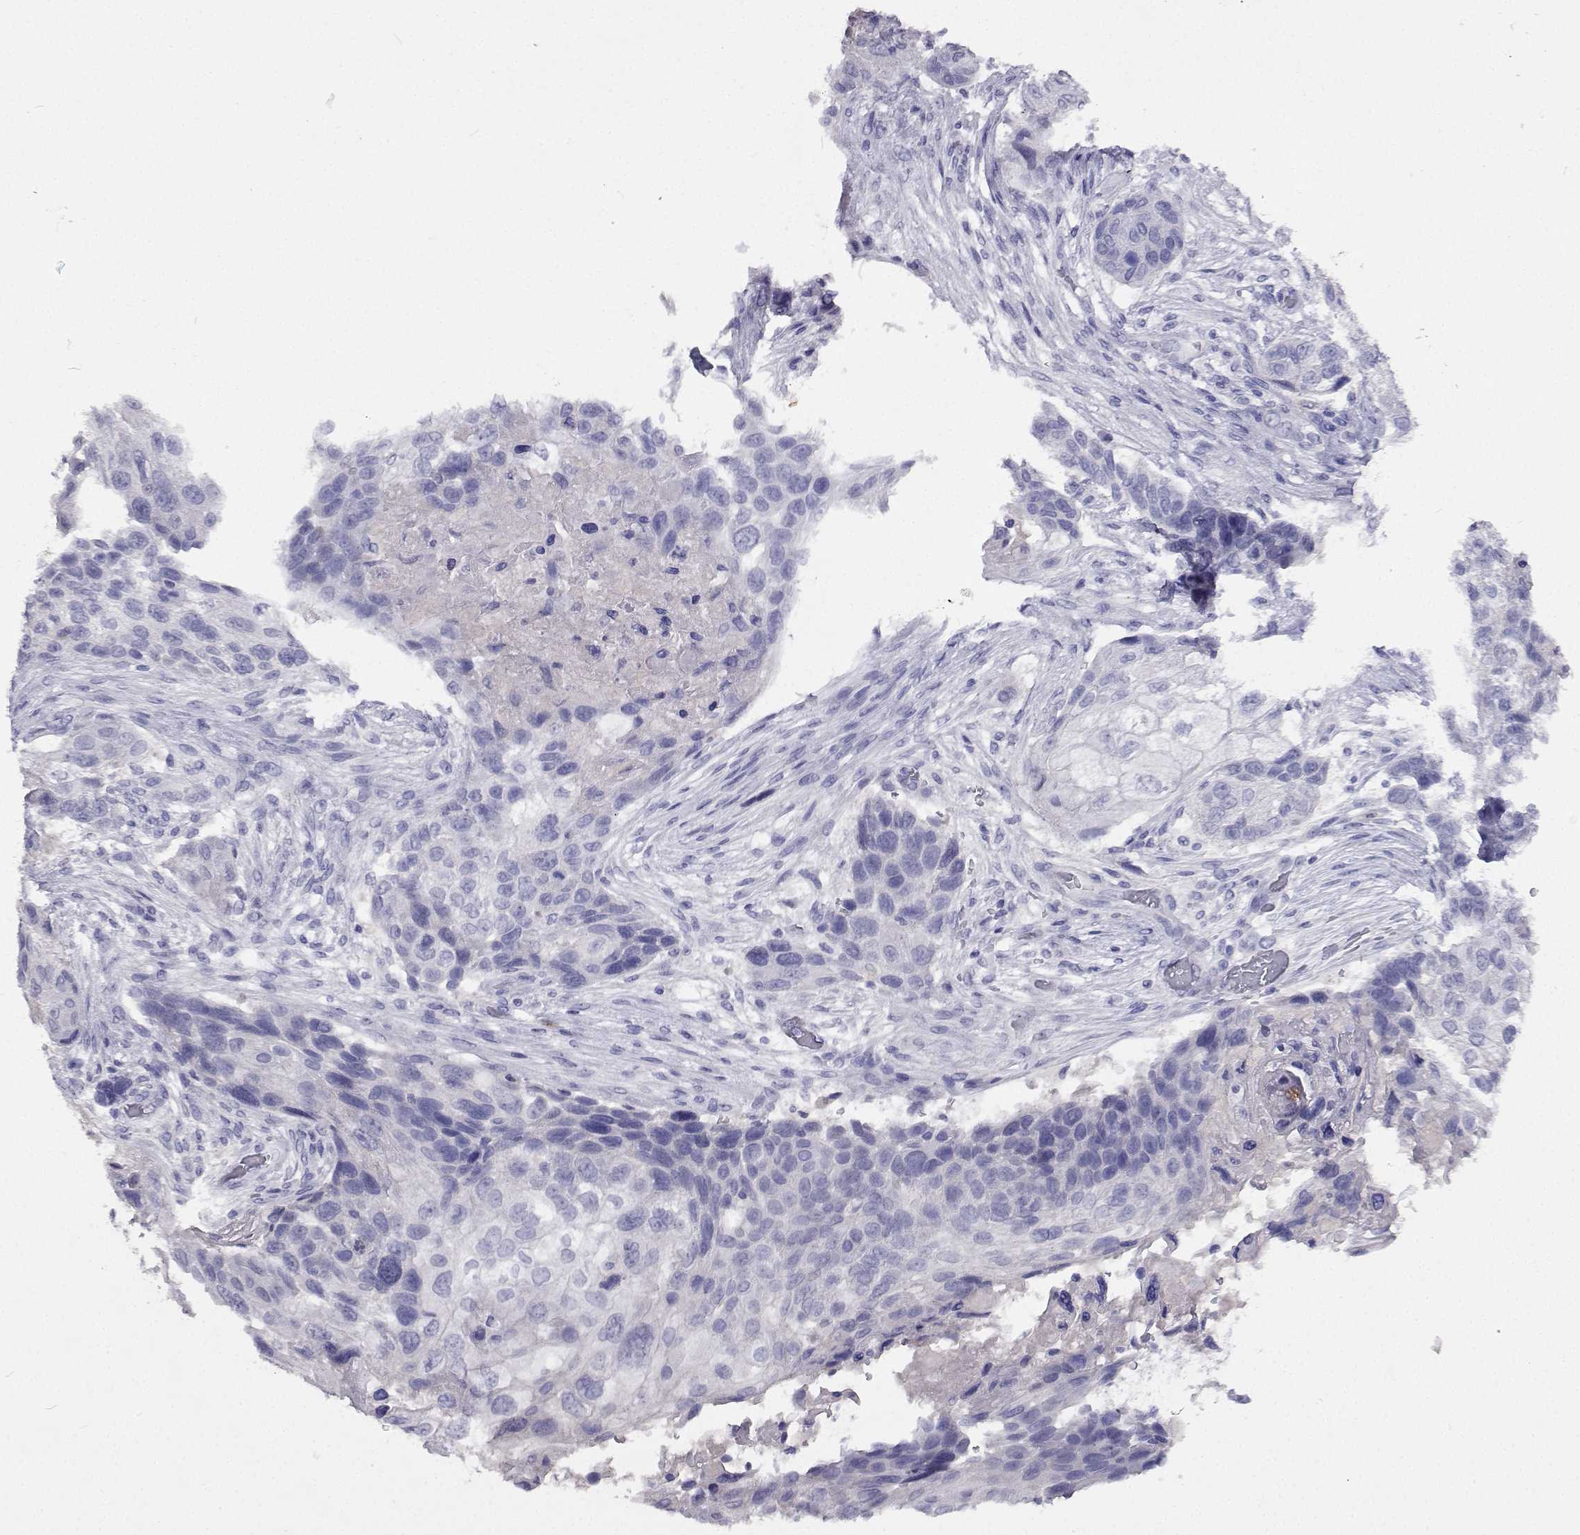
{"staining": {"intensity": "negative", "quantity": "none", "location": "none"}, "tissue": "lung cancer", "cell_type": "Tumor cells", "image_type": "cancer", "snomed": [{"axis": "morphology", "description": "Squamous cell carcinoma, NOS"}, {"axis": "topography", "description": "Lung"}], "caption": "IHC photomicrograph of human lung cancer stained for a protein (brown), which shows no expression in tumor cells.", "gene": "CFAP44", "patient": {"sex": "male", "age": 69}}